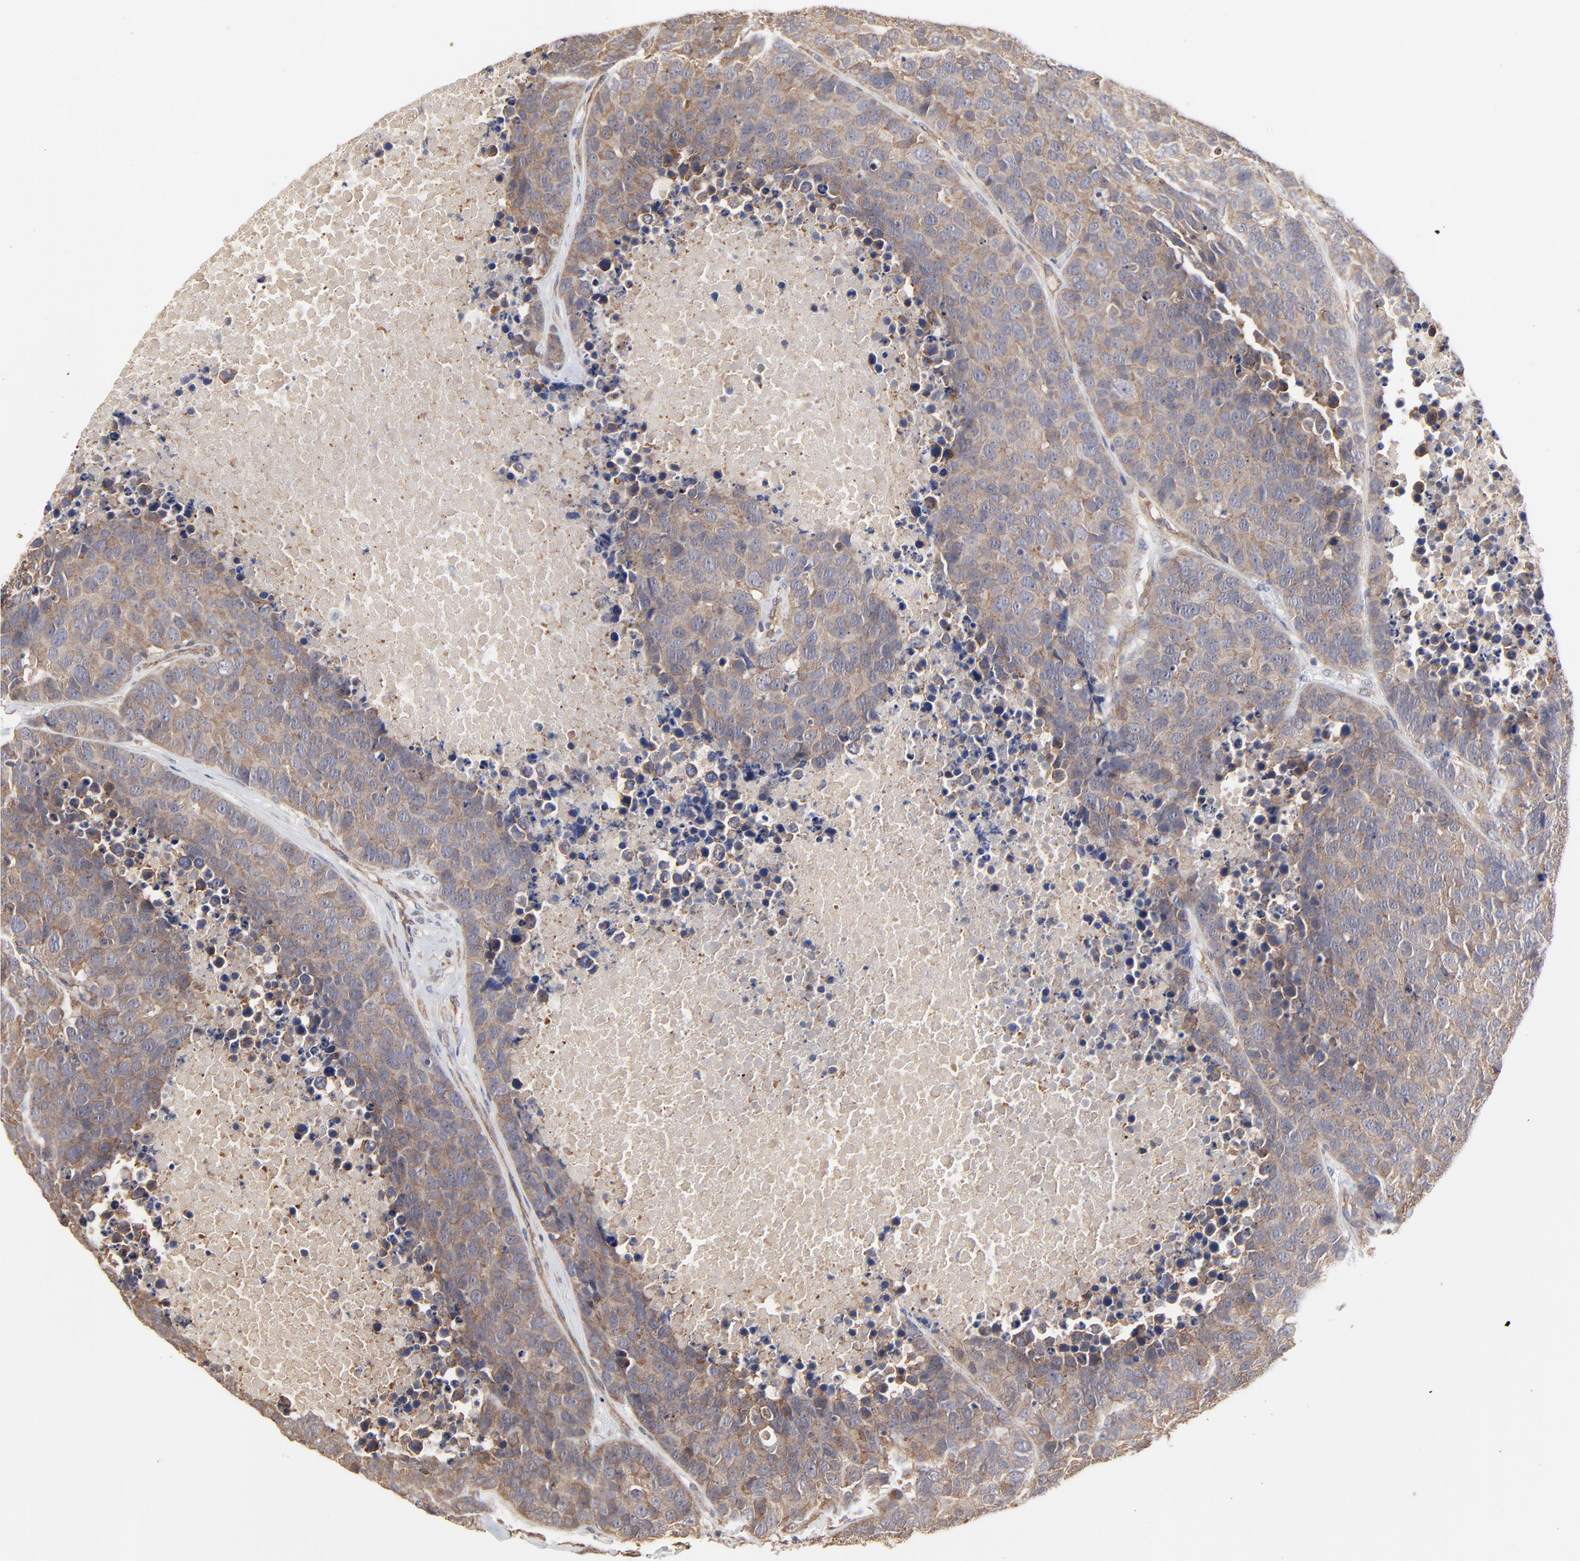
{"staining": {"intensity": "moderate", "quantity": ">75%", "location": "cytoplasmic/membranous"}, "tissue": "carcinoid", "cell_type": "Tumor cells", "image_type": "cancer", "snomed": [{"axis": "morphology", "description": "Carcinoid, malignant, NOS"}, {"axis": "topography", "description": "Lung"}], "caption": "Carcinoid (malignant) stained for a protein (brown) exhibits moderate cytoplasmic/membranous positive expression in about >75% of tumor cells.", "gene": "ARMT1", "patient": {"sex": "male", "age": 60}}